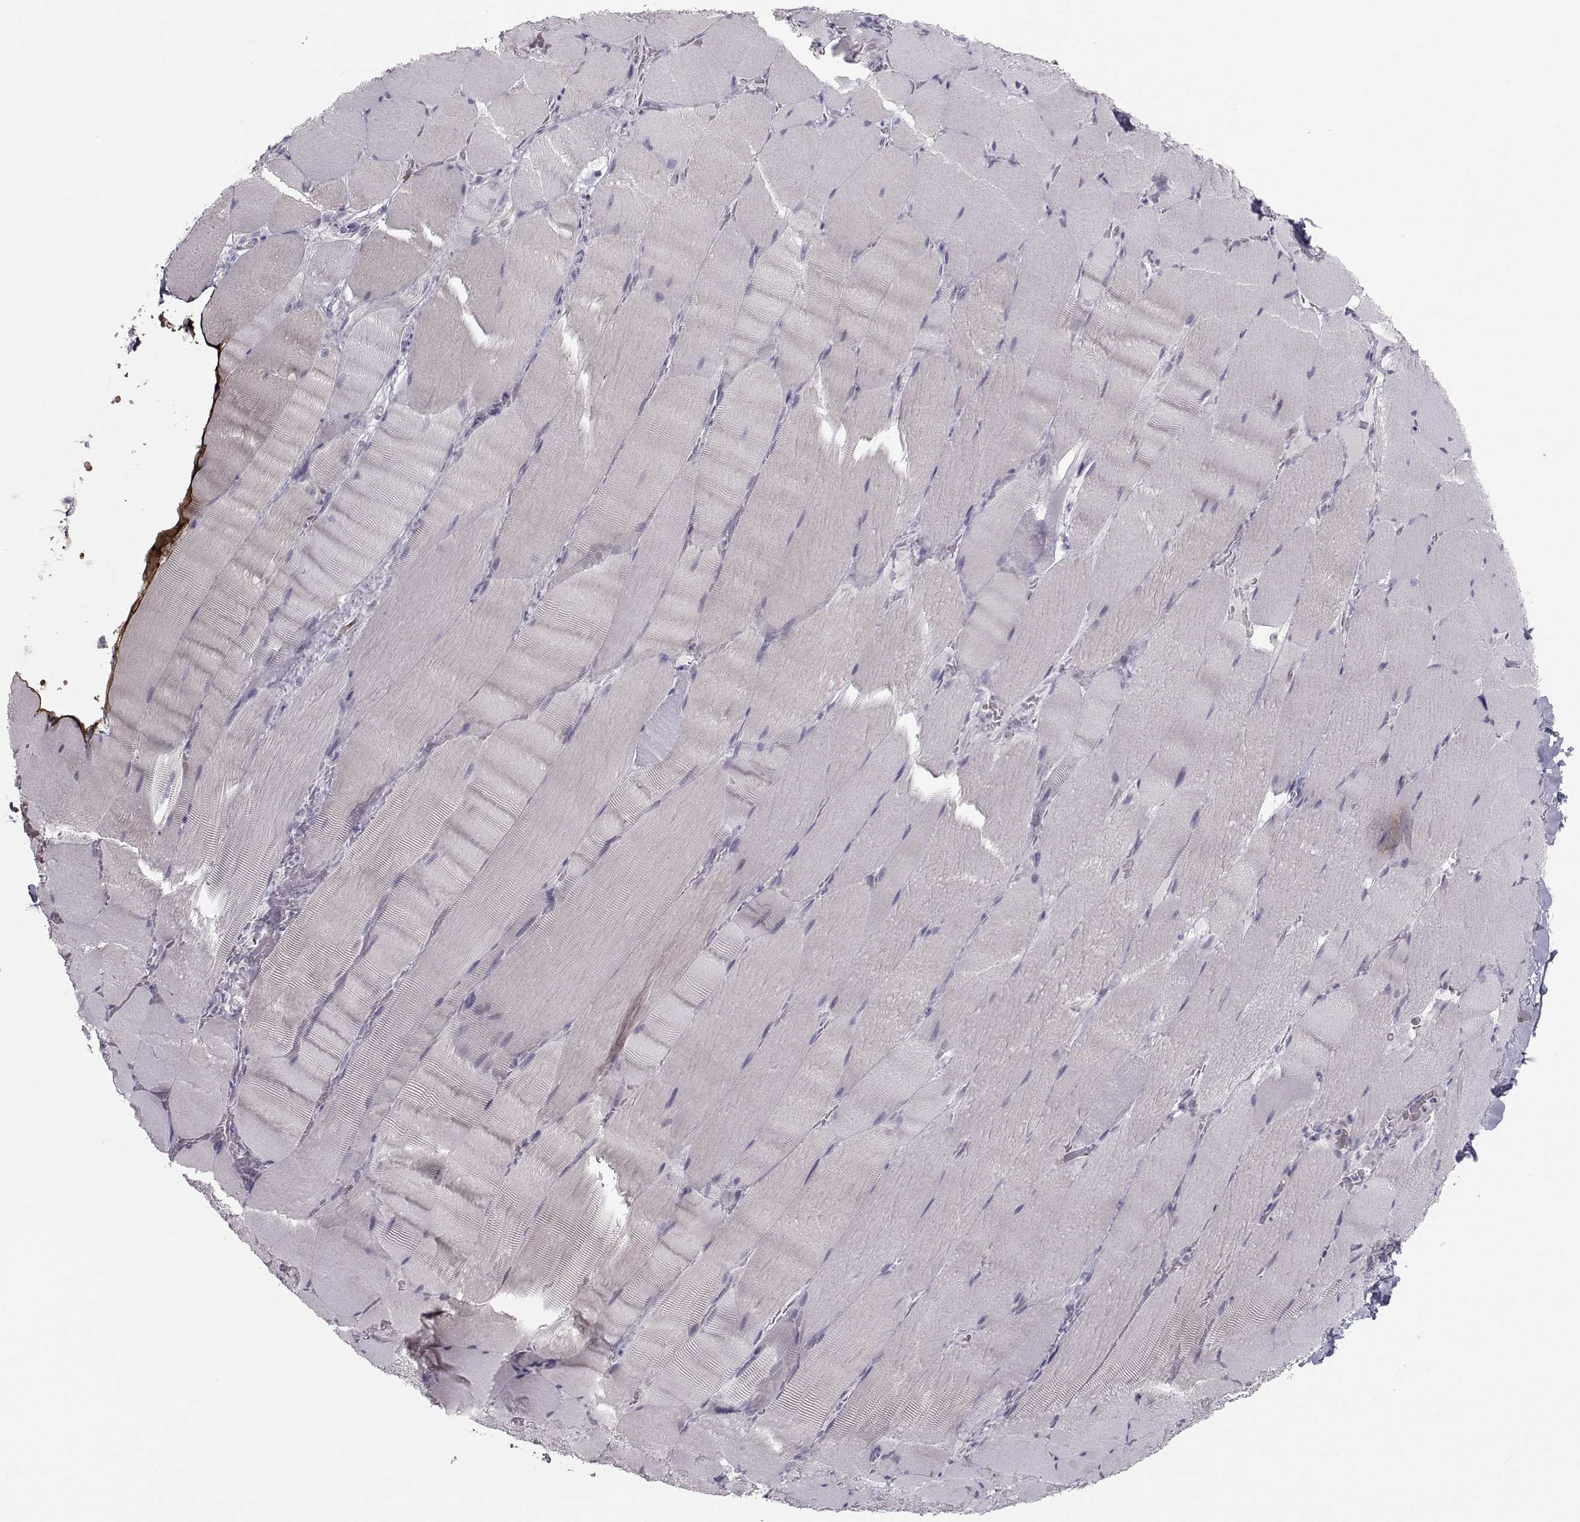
{"staining": {"intensity": "negative", "quantity": "none", "location": "none"}, "tissue": "skeletal muscle", "cell_type": "Myocytes", "image_type": "normal", "snomed": [{"axis": "morphology", "description": "Normal tissue, NOS"}, {"axis": "topography", "description": "Skeletal muscle"}], "caption": "This histopathology image is of benign skeletal muscle stained with IHC to label a protein in brown with the nuclei are counter-stained blue. There is no expression in myocytes.", "gene": "GARIN3", "patient": {"sex": "male", "age": 56}}